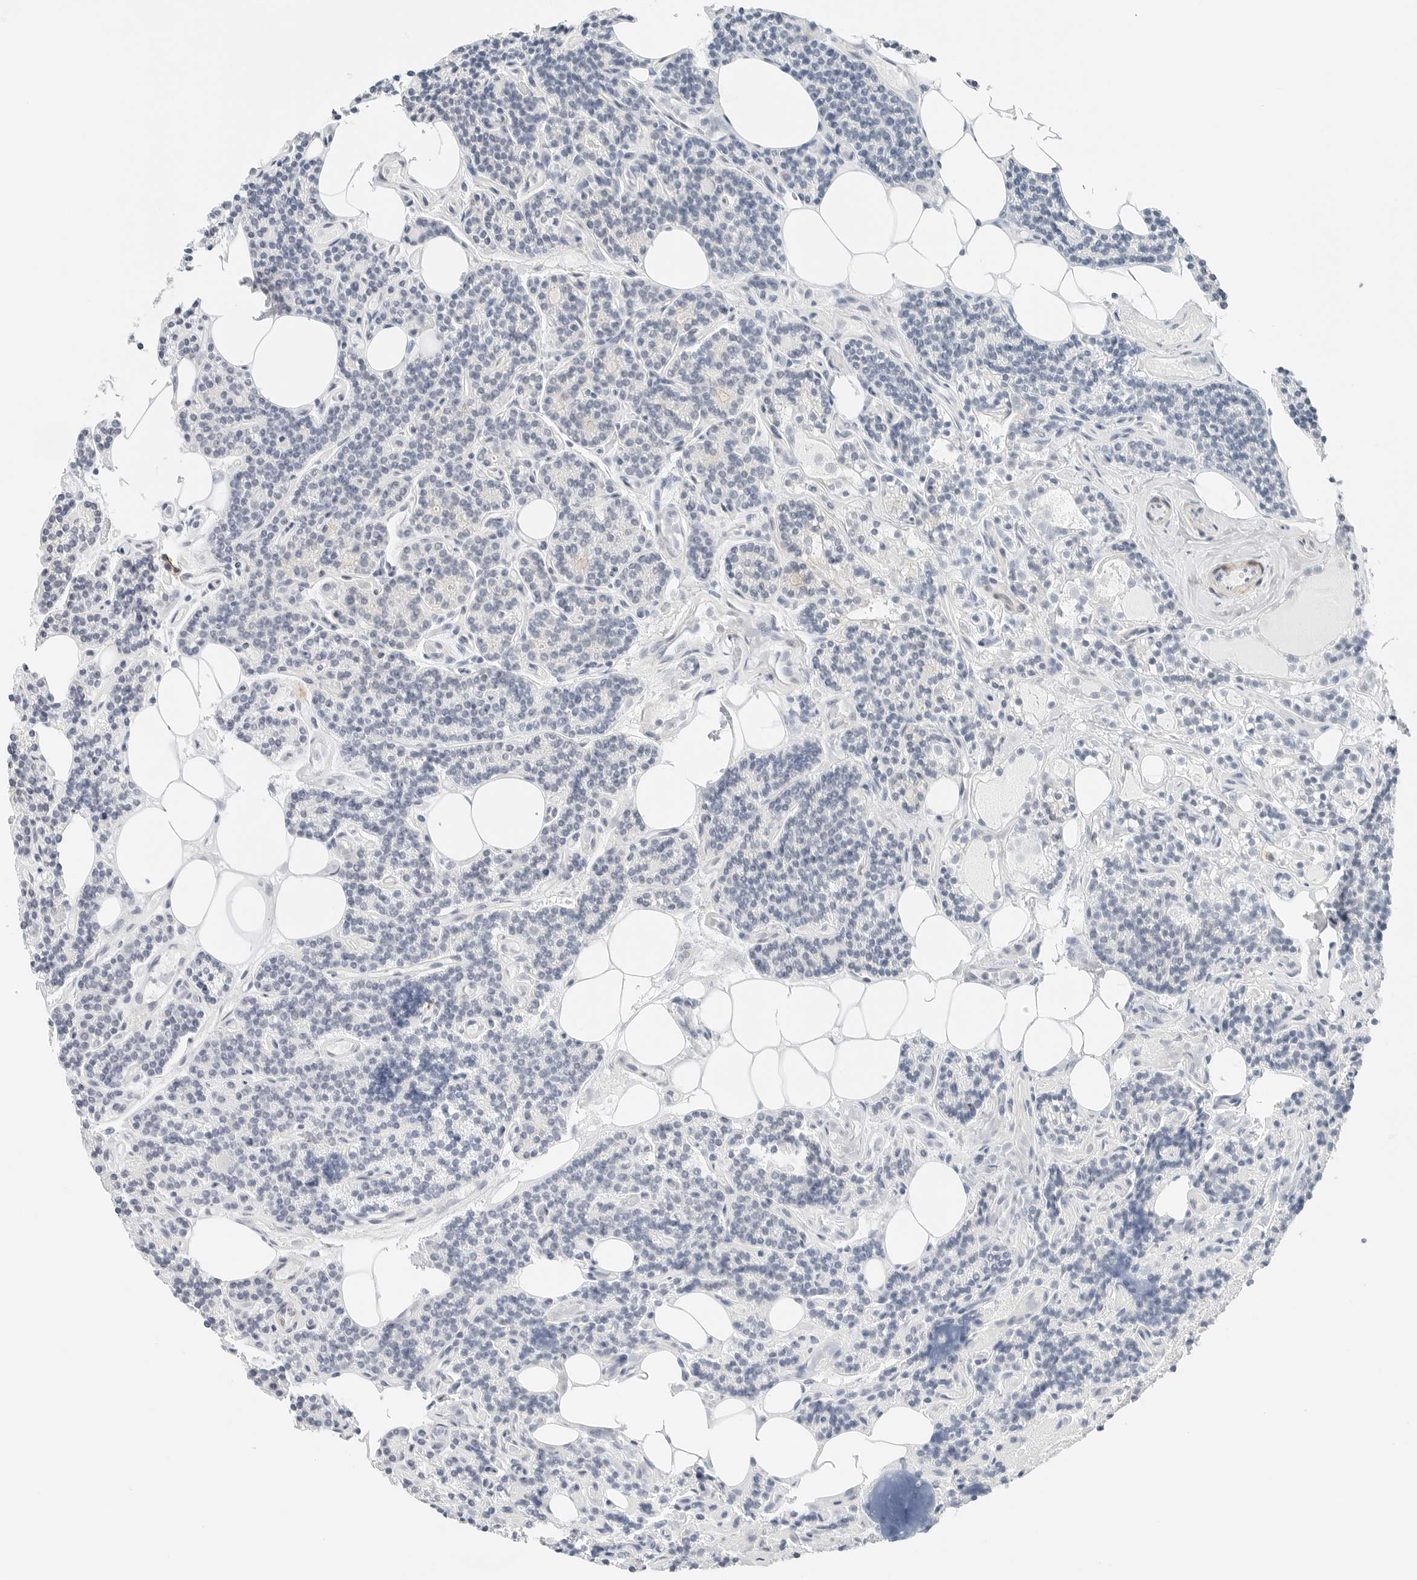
{"staining": {"intensity": "negative", "quantity": "none", "location": "none"}, "tissue": "parathyroid gland", "cell_type": "Glandular cells", "image_type": "normal", "snomed": [{"axis": "morphology", "description": "Normal tissue, NOS"}, {"axis": "topography", "description": "Parathyroid gland"}], "caption": "Immunohistochemistry micrograph of benign parathyroid gland stained for a protein (brown), which displays no expression in glandular cells.", "gene": "IQCC", "patient": {"sex": "female", "age": 43}}